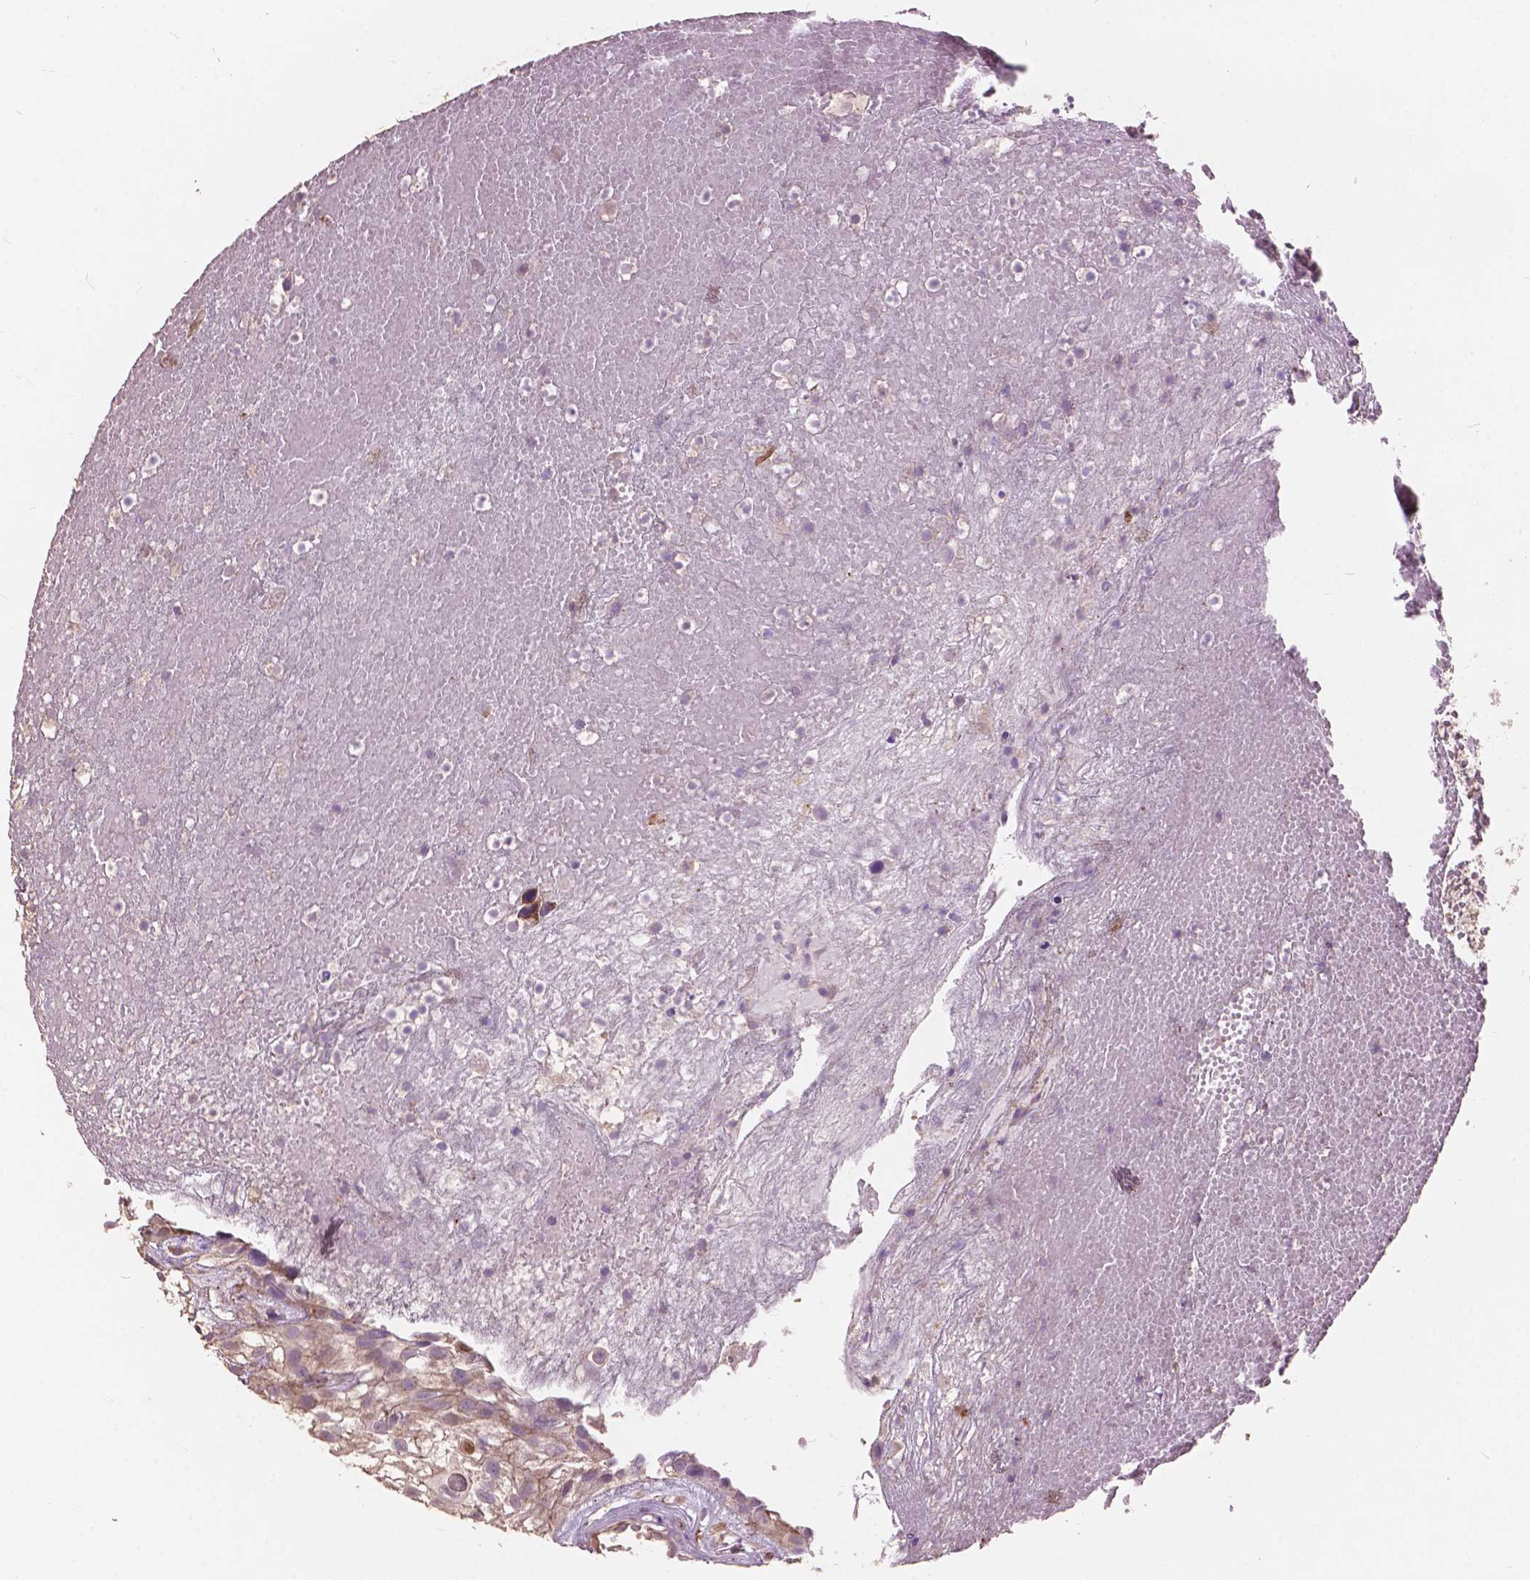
{"staining": {"intensity": "weak", "quantity": "<25%", "location": "cytoplasmic/membranous"}, "tissue": "urothelial cancer", "cell_type": "Tumor cells", "image_type": "cancer", "snomed": [{"axis": "morphology", "description": "Urothelial carcinoma, High grade"}, {"axis": "topography", "description": "Urinary bladder"}], "caption": "Immunohistochemical staining of human urothelial cancer shows no significant expression in tumor cells.", "gene": "FNIP1", "patient": {"sex": "male", "age": 56}}